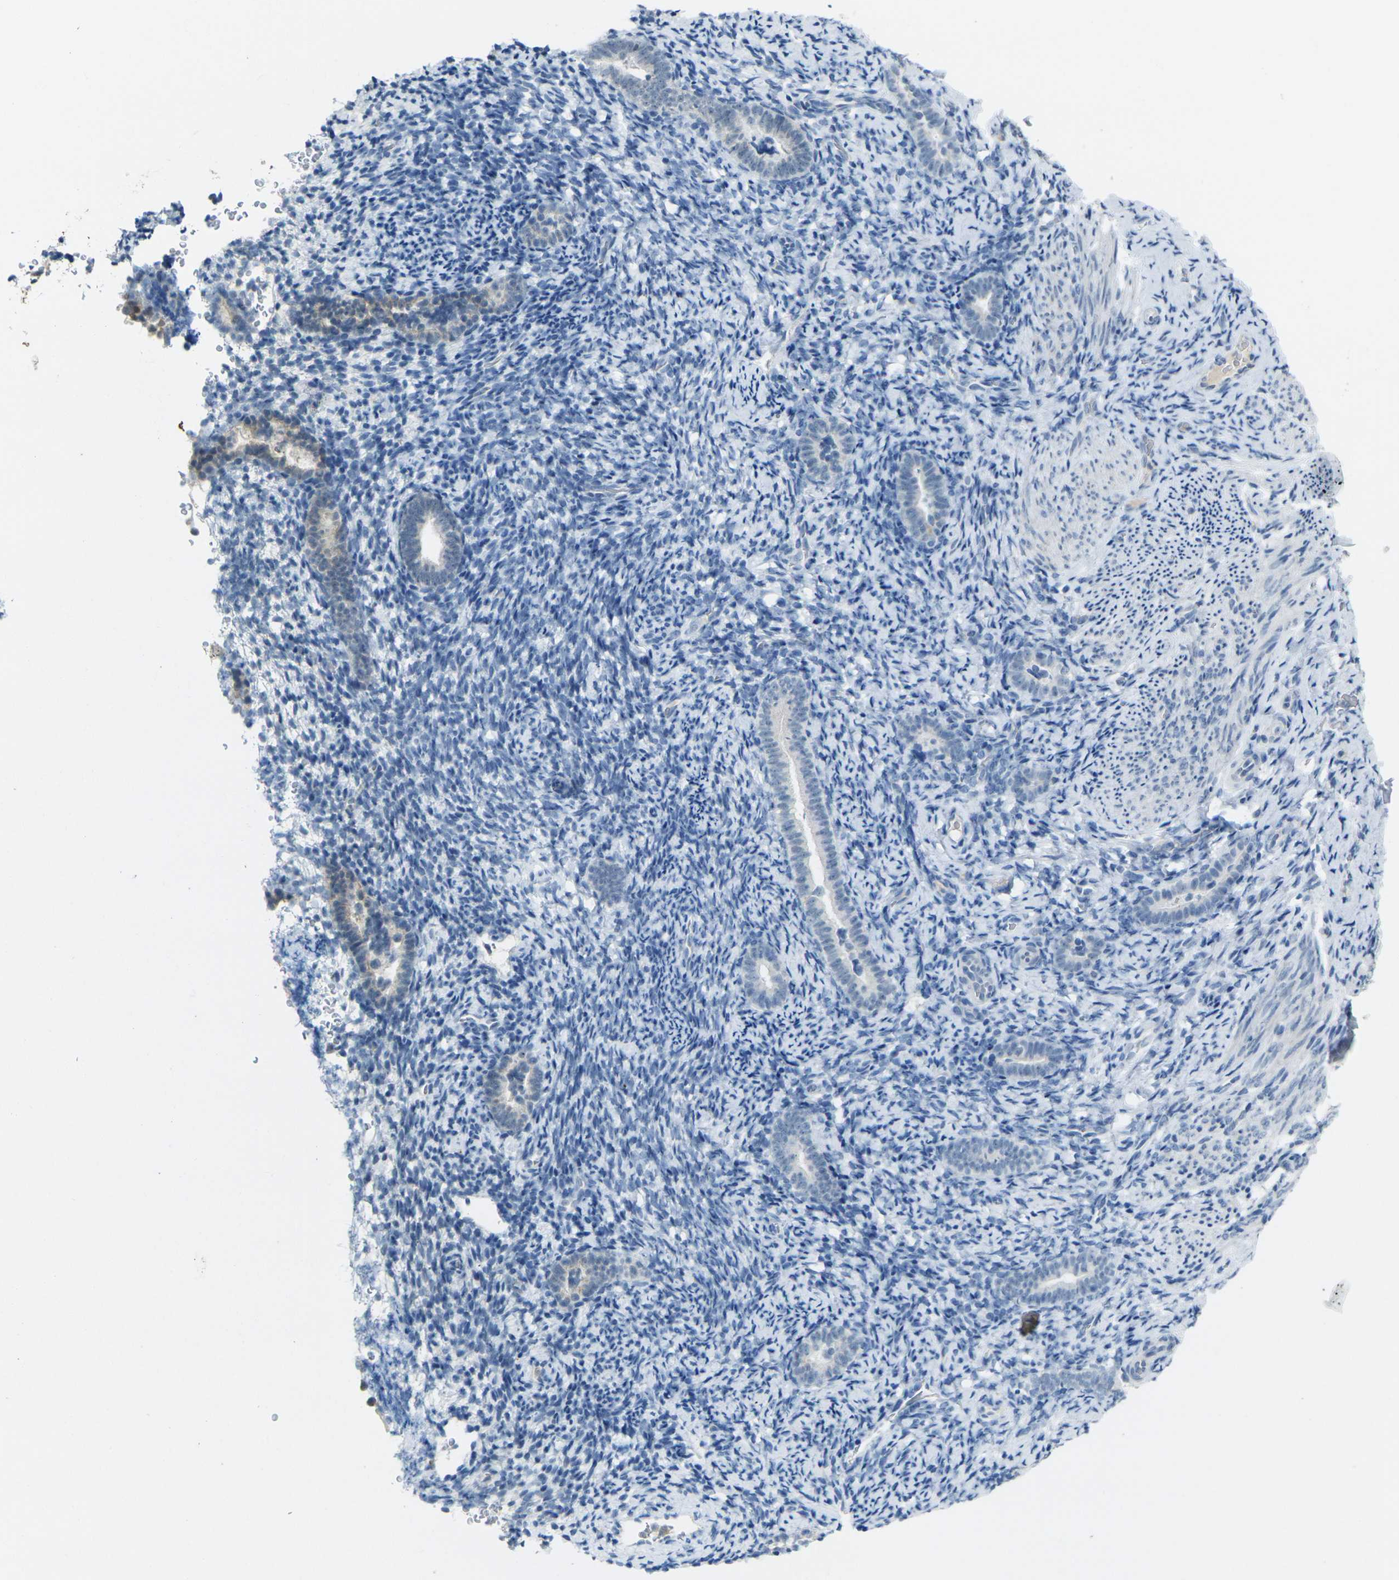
{"staining": {"intensity": "negative", "quantity": "none", "location": "none"}, "tissue": "endometrium", "cell_type": "Cells in endometrial stroma", "image_type": "normal", "snomed": [{"axis": "morphology", "description": "Normal tissue, NOS"}, {"axis": "topography", "description": "Endometrium"}], "caption": "Immunohistochemistry (IHC) micrograph of unremarkable endometrium: endometrium stained with DAB (3,3'-diaminobenzidine) exhibits no significant protein staining in cells in endometrial stroma.", "gene": "SPTBN2", "patient": {"sex": "female", "age": 51}}